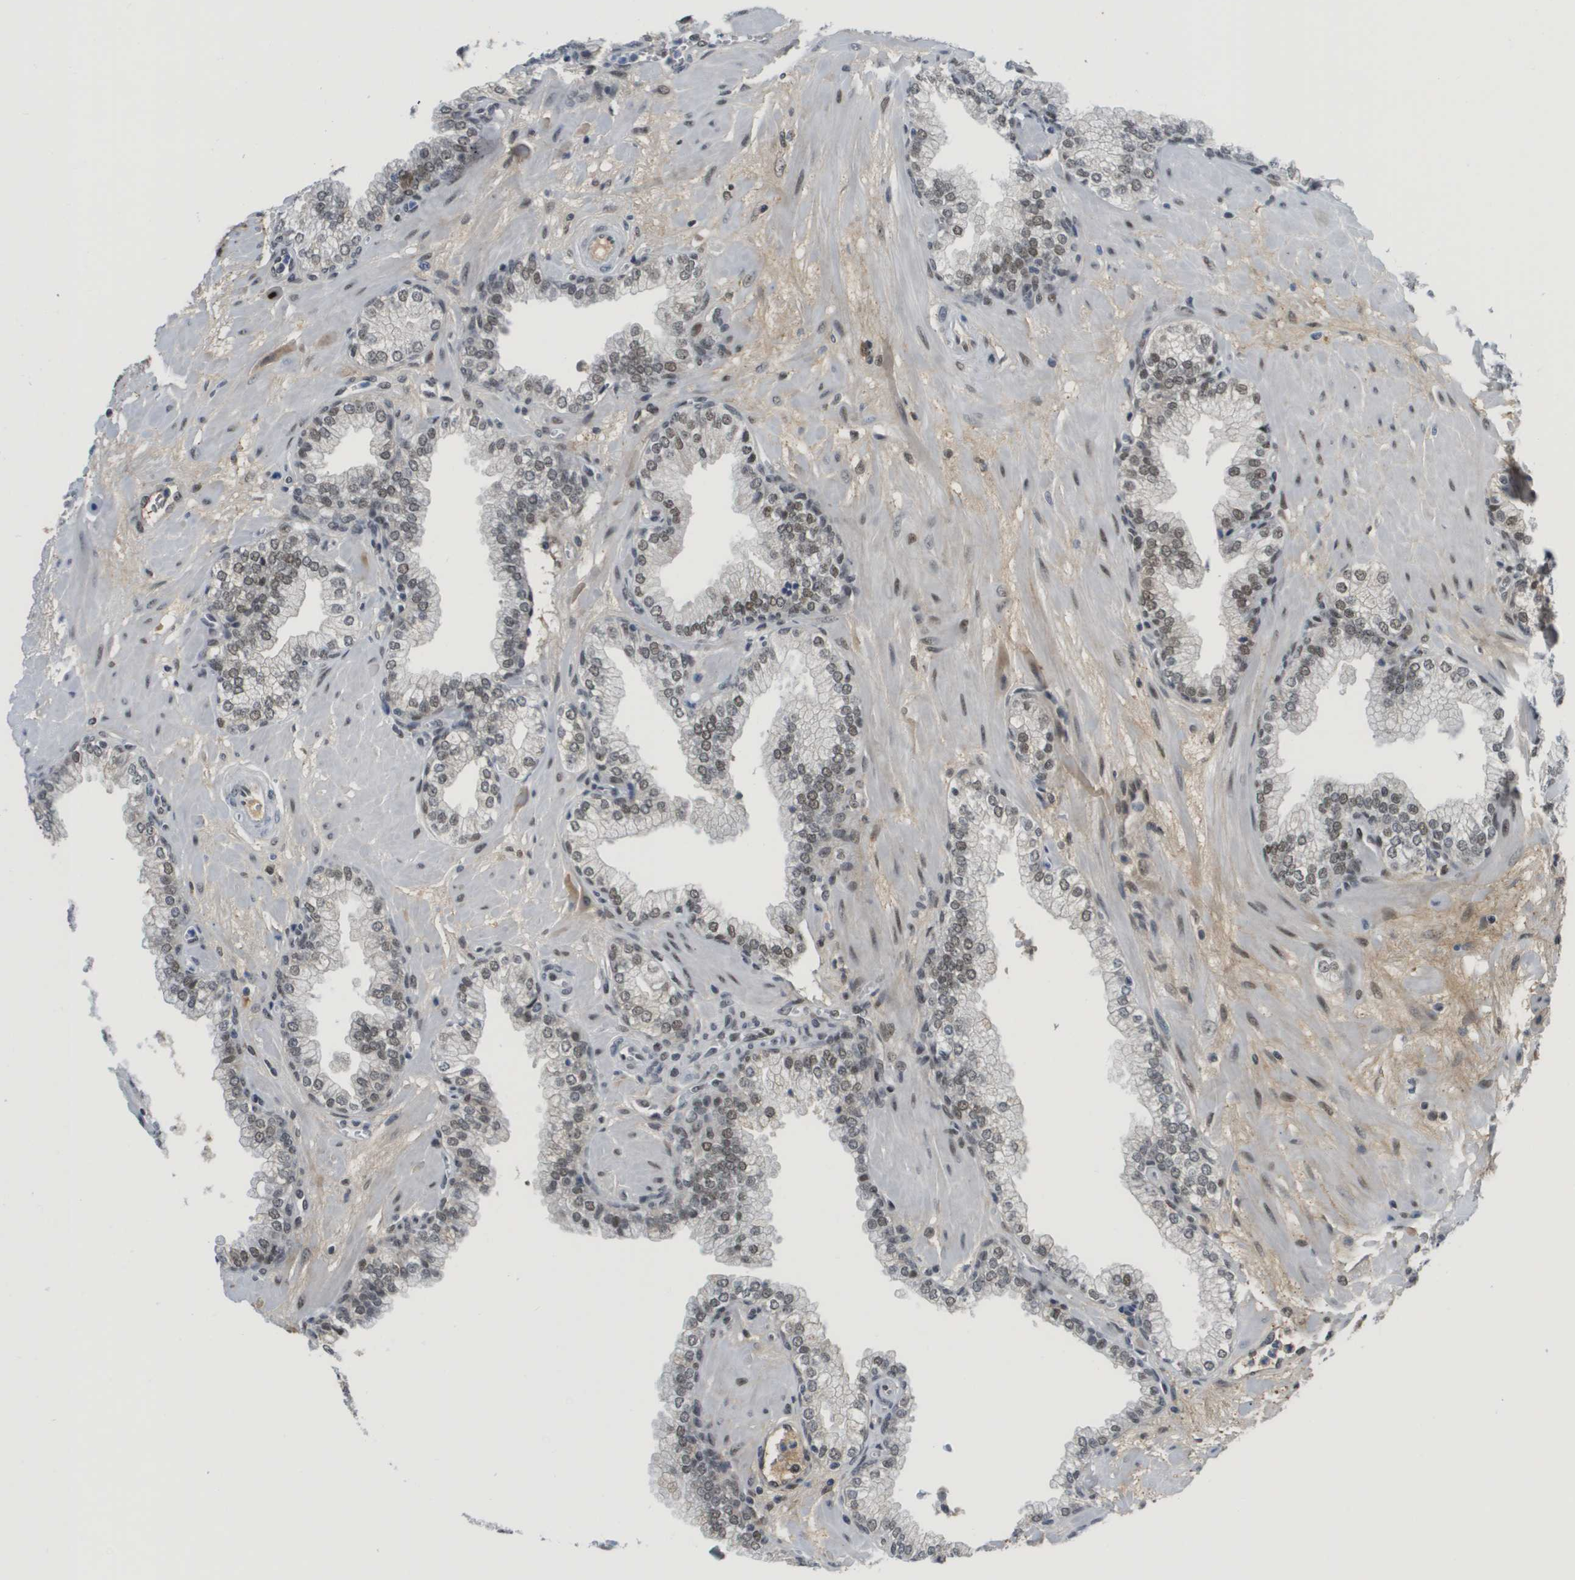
{"staining": {"intensity": "moderate", "quantity": ">75%", "location": "nuclear"}, "tissue": "prostate", "cell_type": "Glandular cells", "image_type": "normal", "snomed": [{"axis": "morphology", "description": "Normal tissue, NOS"}, {"axis": "morphology", "description": "Urothelial carcinoma, Low grade"}, {"axis": "topography", "description": "Urinary bladder"}, {"axis": "topography", "description": "Prostate"}], "caption": "Immunohistochemical staining of normal prostate shows moderate nuclear protein staining in approximately >75% of glandular cells.", "gene": "SMARCAD1", "patient": {"sex": "male", "age": 60}}